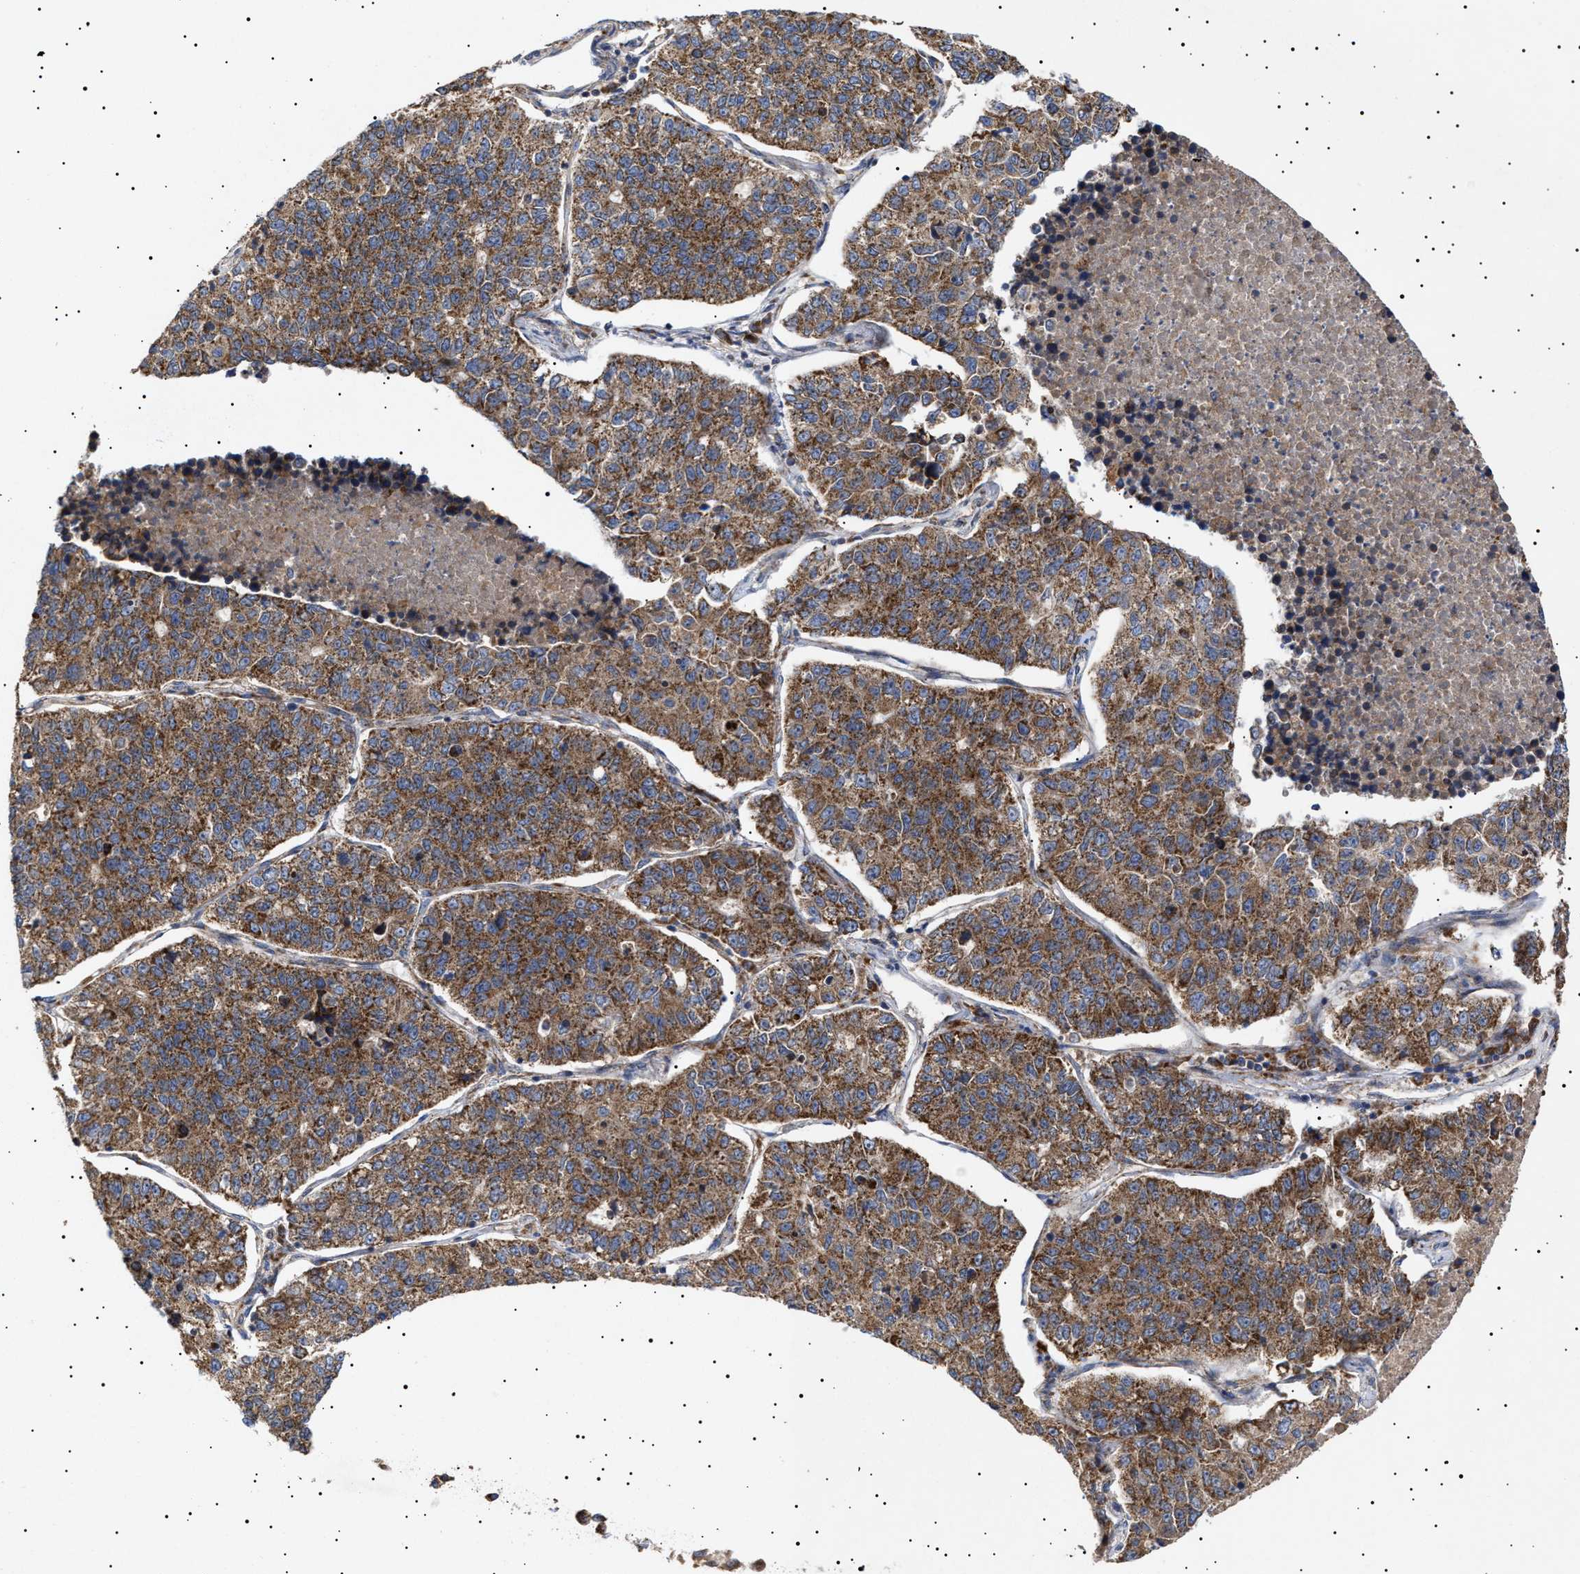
{"staining": {"intensity": "moderate", "quantity": ">75%", "location": "cytoplasmic/membranous"}, "tissue": "lung cancer", "cell_type": "Tumor cells", "image_type": "cancer", "snomed": [{"axis": "morphology", "description": "Adenocarcinoma, NOS"}, {"axis": "topography", "description": "Lung"}], "caption": "The image reveals staining of lung adenocarcinoma, revealing moderate cytoplasmic/membranous protein positivity (brown color) within tumor cells.", "gene": "MRPL10", "patient": {"sex": "male", "age": 49}}